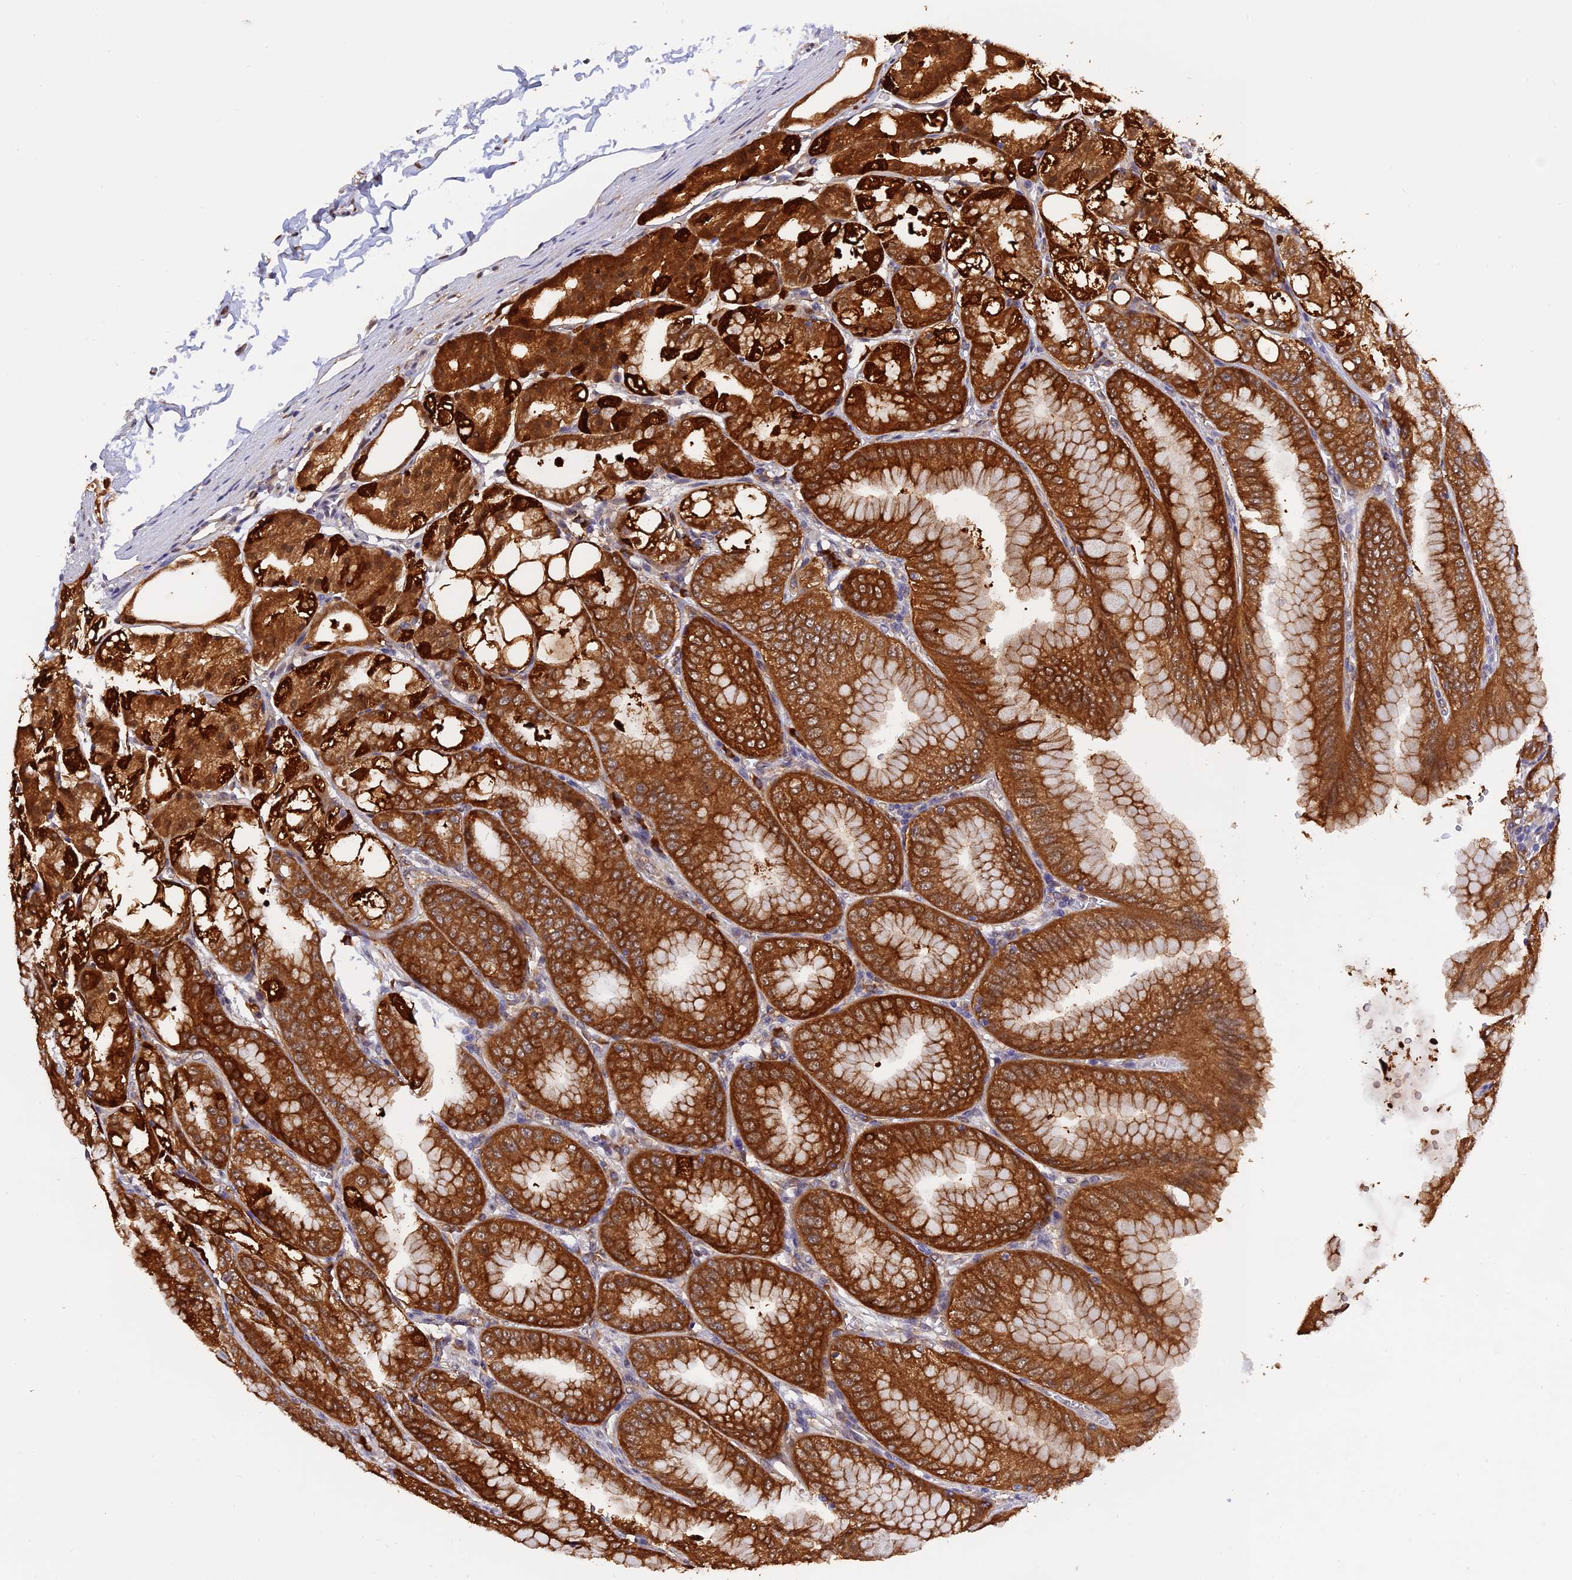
{"staining": {"intensity": "strong", "quantity": ">75%", "location": "cytoplasmic/membranous,nuclear"}, "tissue": "stomach", "cell_type": "Glandular cells", "image_type": "normal", "snomed": [{"axis": "morphology", "description": "Normal tissue, NOS"}, {"axis": "topography", "description": "Stomach, lower"}], "caption": "Strong cytoplasmic/membranous,nuclear positivity is appreciated in approximately >75% of glandular cells in unremarkable stomach. Using DAB (3,3'-diaminobenzidine) (brown) and hematoxylin (blue) stains, captured at high magnification using brightfield microscopy.", "gene": "MNS1", "patient": {"sex": "male", "age": 71}}